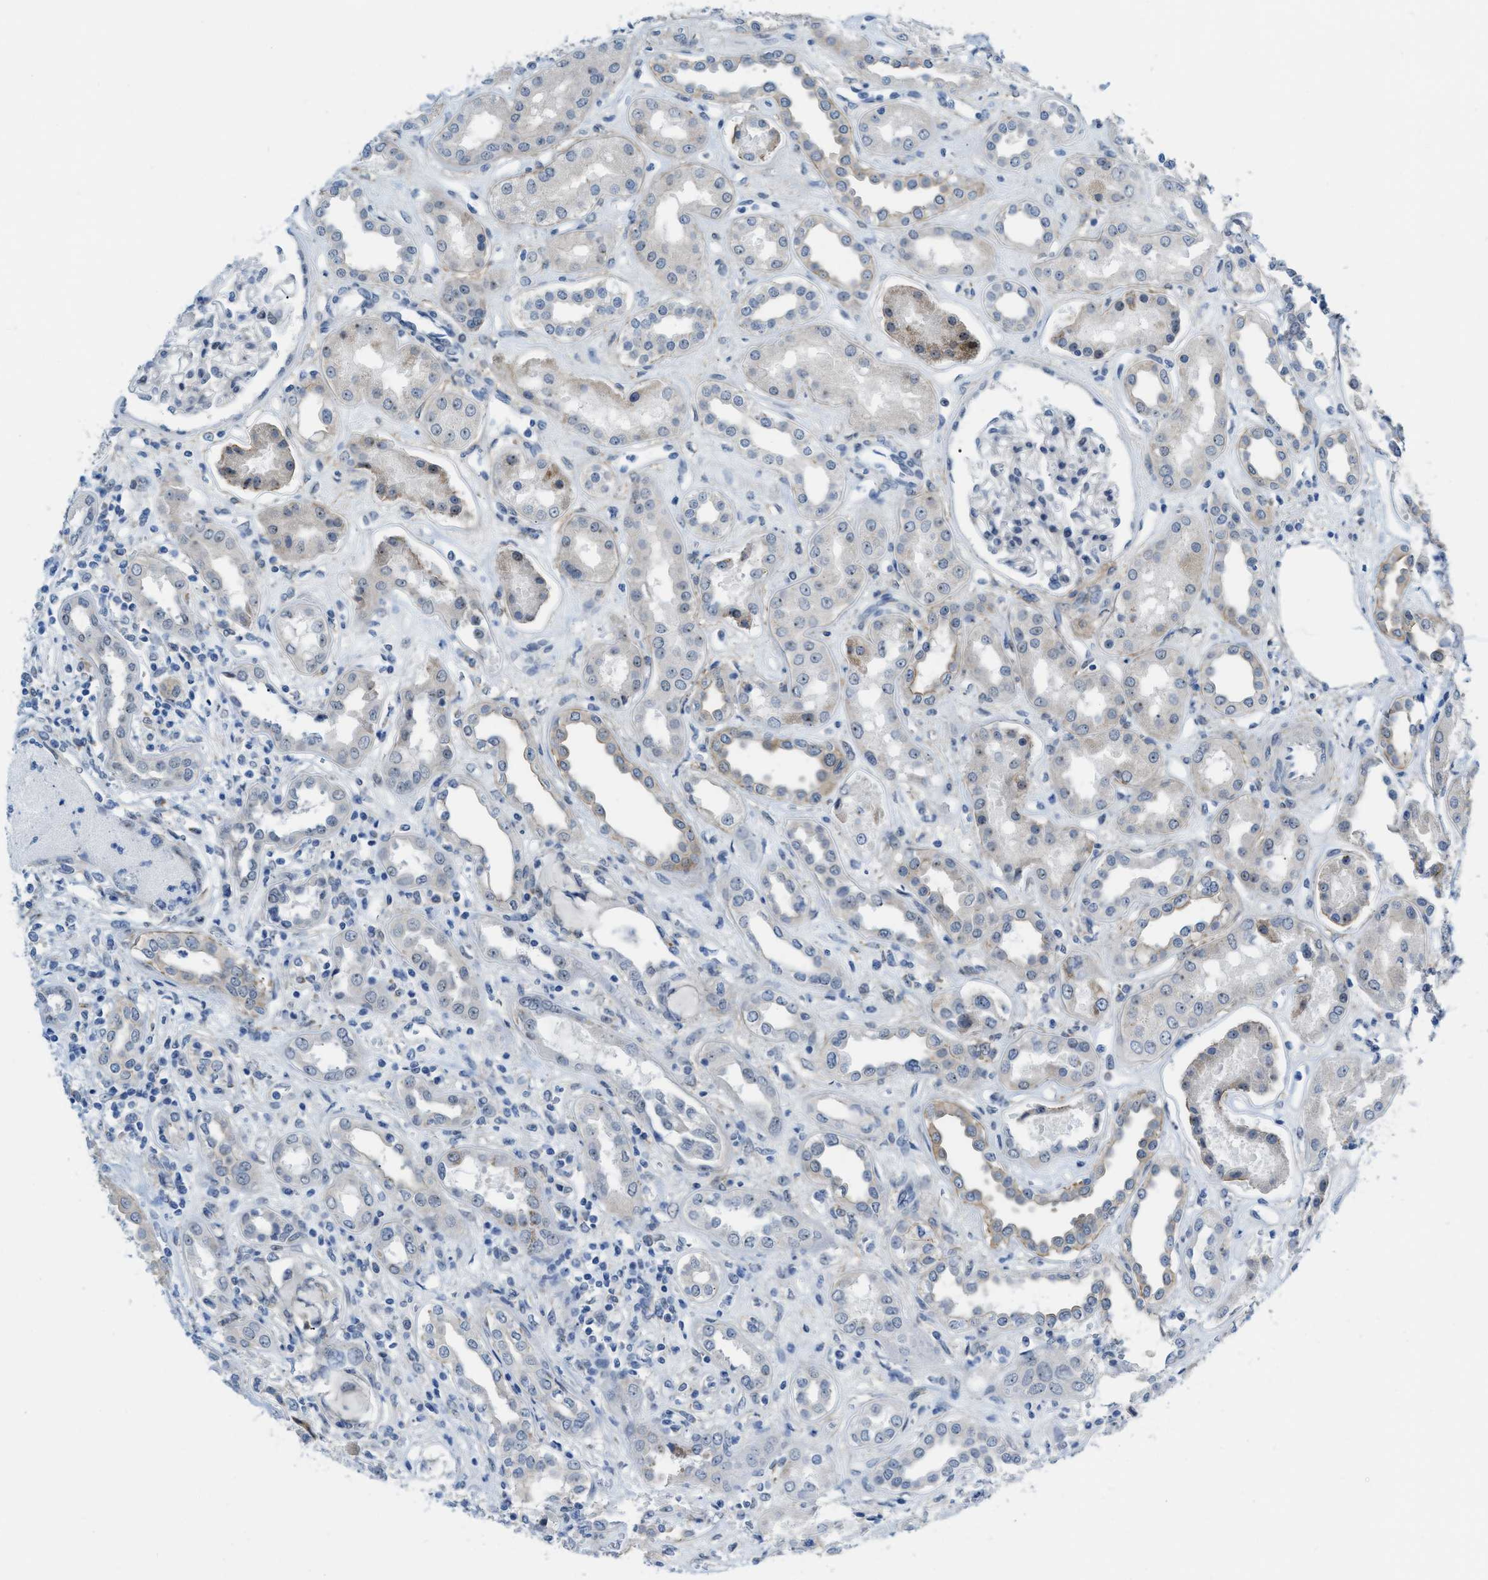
{"staining": {"intensity": "negative", "quantity": "none", "location": "none"}, "tissue": "kidney", "cell_type": "Cells in glomeruli", "image_type": "normal", "snomed": [{"axis": "morphology", "description": "Normal tissue, NOS"}, {"axis": "topography", "description": "Kidney"}], "caption": "The micrograph reveals no significant expression in cells in glomeruli of kidney.", "gene": "PHRF1", "patient": {"sex": "male", "age": 59}}